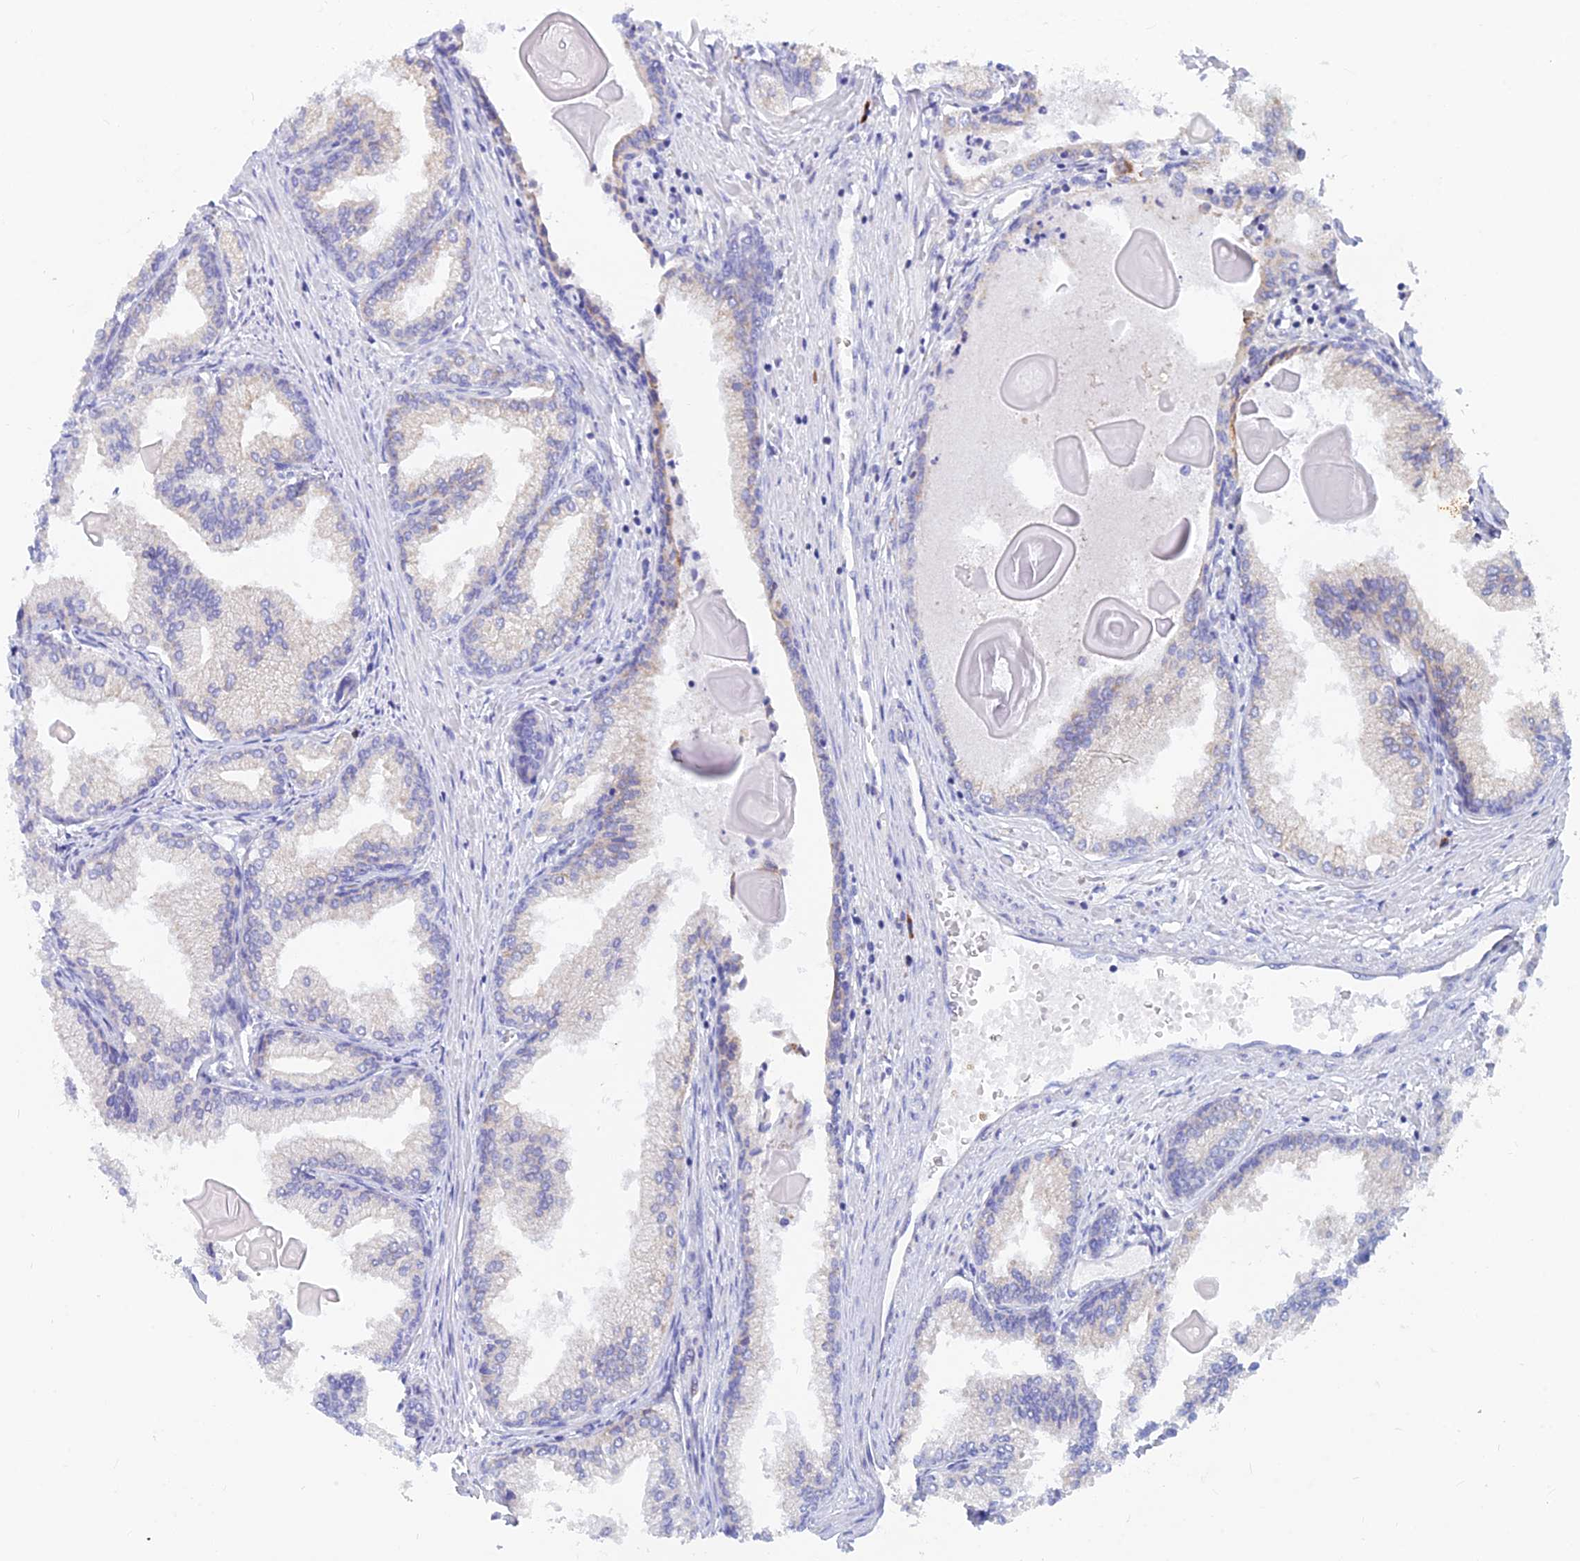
{"staining": {"intensity": "negative", "quantity": "none", "location": "none"}, "tissue": "prostate cancer", "cell_type": "Tumor cells", "image_type": "cancer", "snomed": [{"axis": "morphology", "description": "Adenocarcinoma, High grade"}, {"axis": "topography", "description": "Prostate"}], "caption": "A high-resolution photomicrograph shows immunohistochemistry (IHC) staining of prostate high-grade adenocarcinoma, which demonstrates no significant positivity in tumor cells.", "gene": "WDR35", "patient": {"sex": "male", "age": 68}}